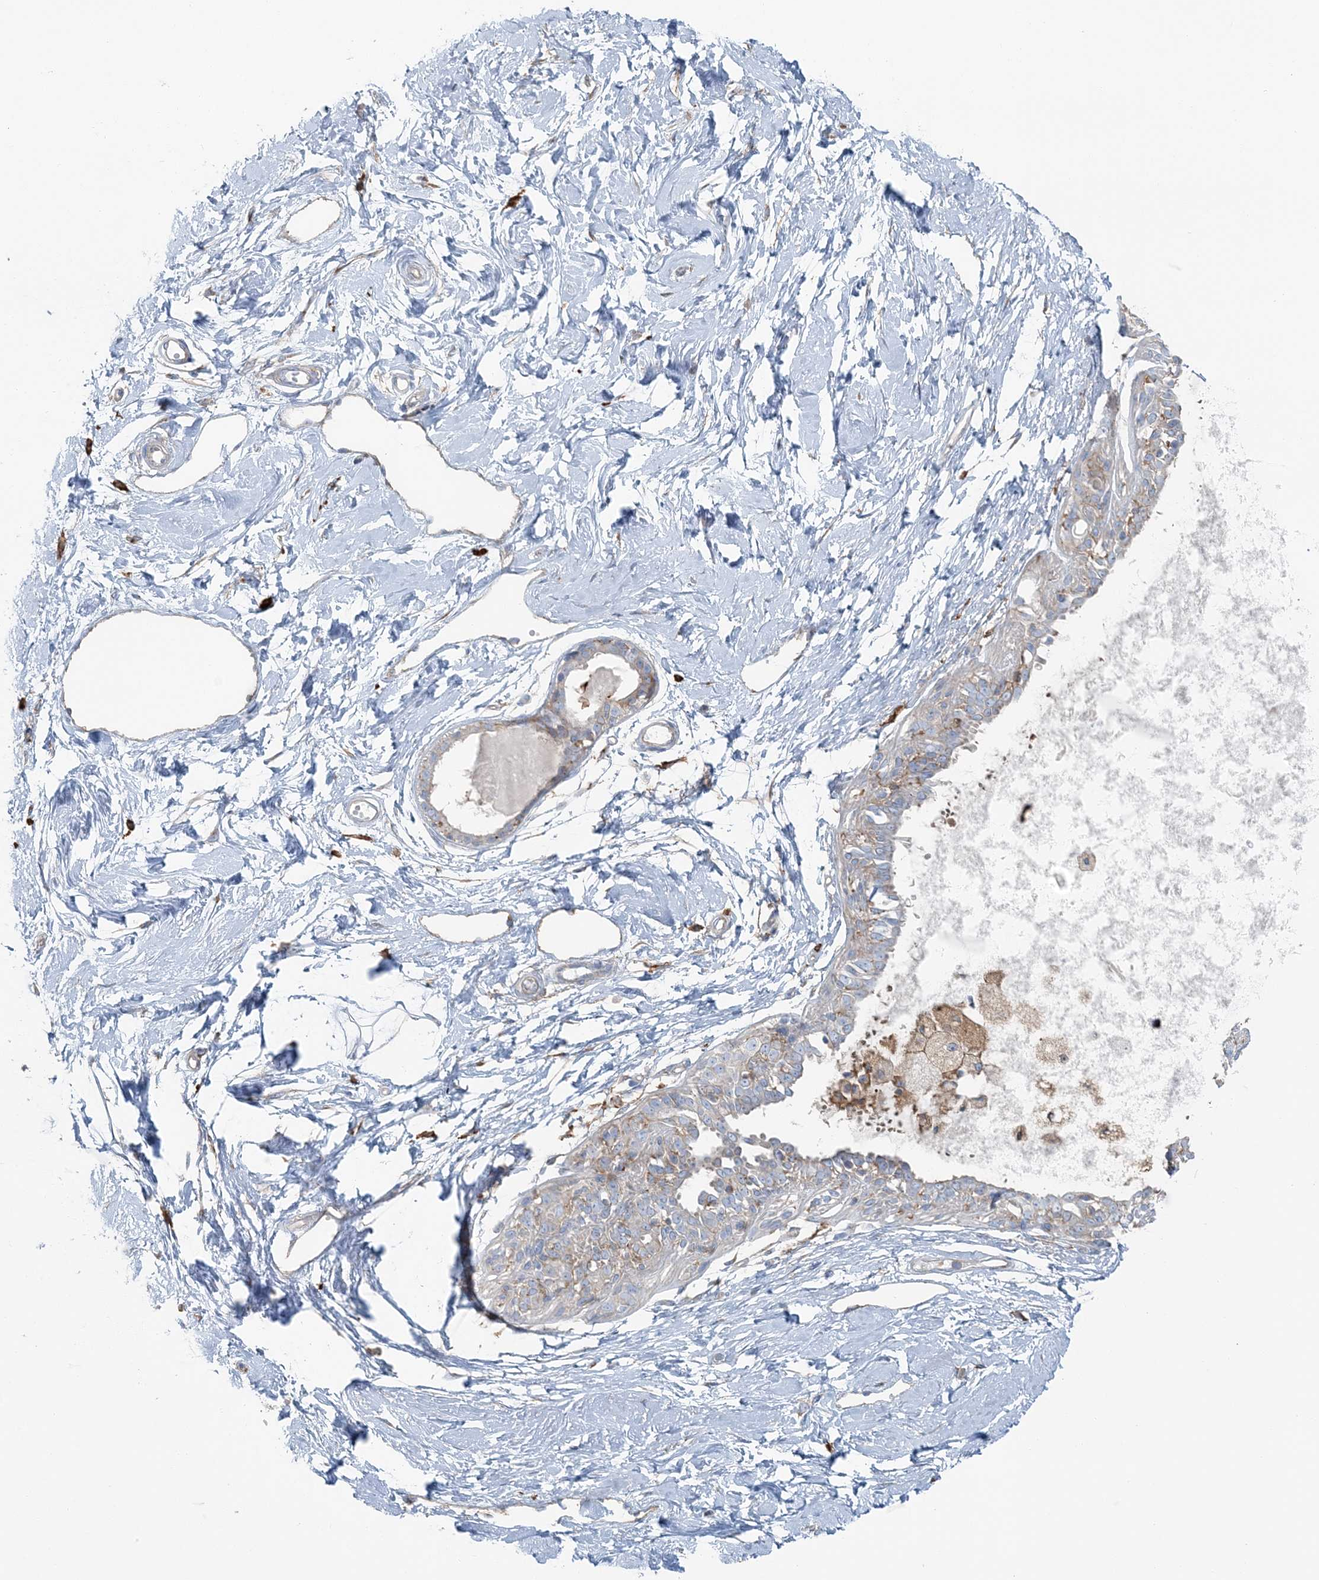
{"staining": {"intensity": "negative", "quantity": "none", "location": "none"}, "tissue": "breast", "cell_type": "Adipocytes", "image_type": "normal", "snomed": [{"axis": "morphology", "description": "Normal tissue, NOS"}, {"axis": "topography", "description": "Breast"}], "caption": "This micrograph is of normal breast stained with immunohistochemistry to label a protein in brown with the nuclei are counter-stained blue. There is no expression in adipocytes. (DAB (3,3'-diaminobenzidine) immunohistochemistry (IHC), high magnification).", "gene": "SNX2", "patient": {"sex": "female", "age": 45}}